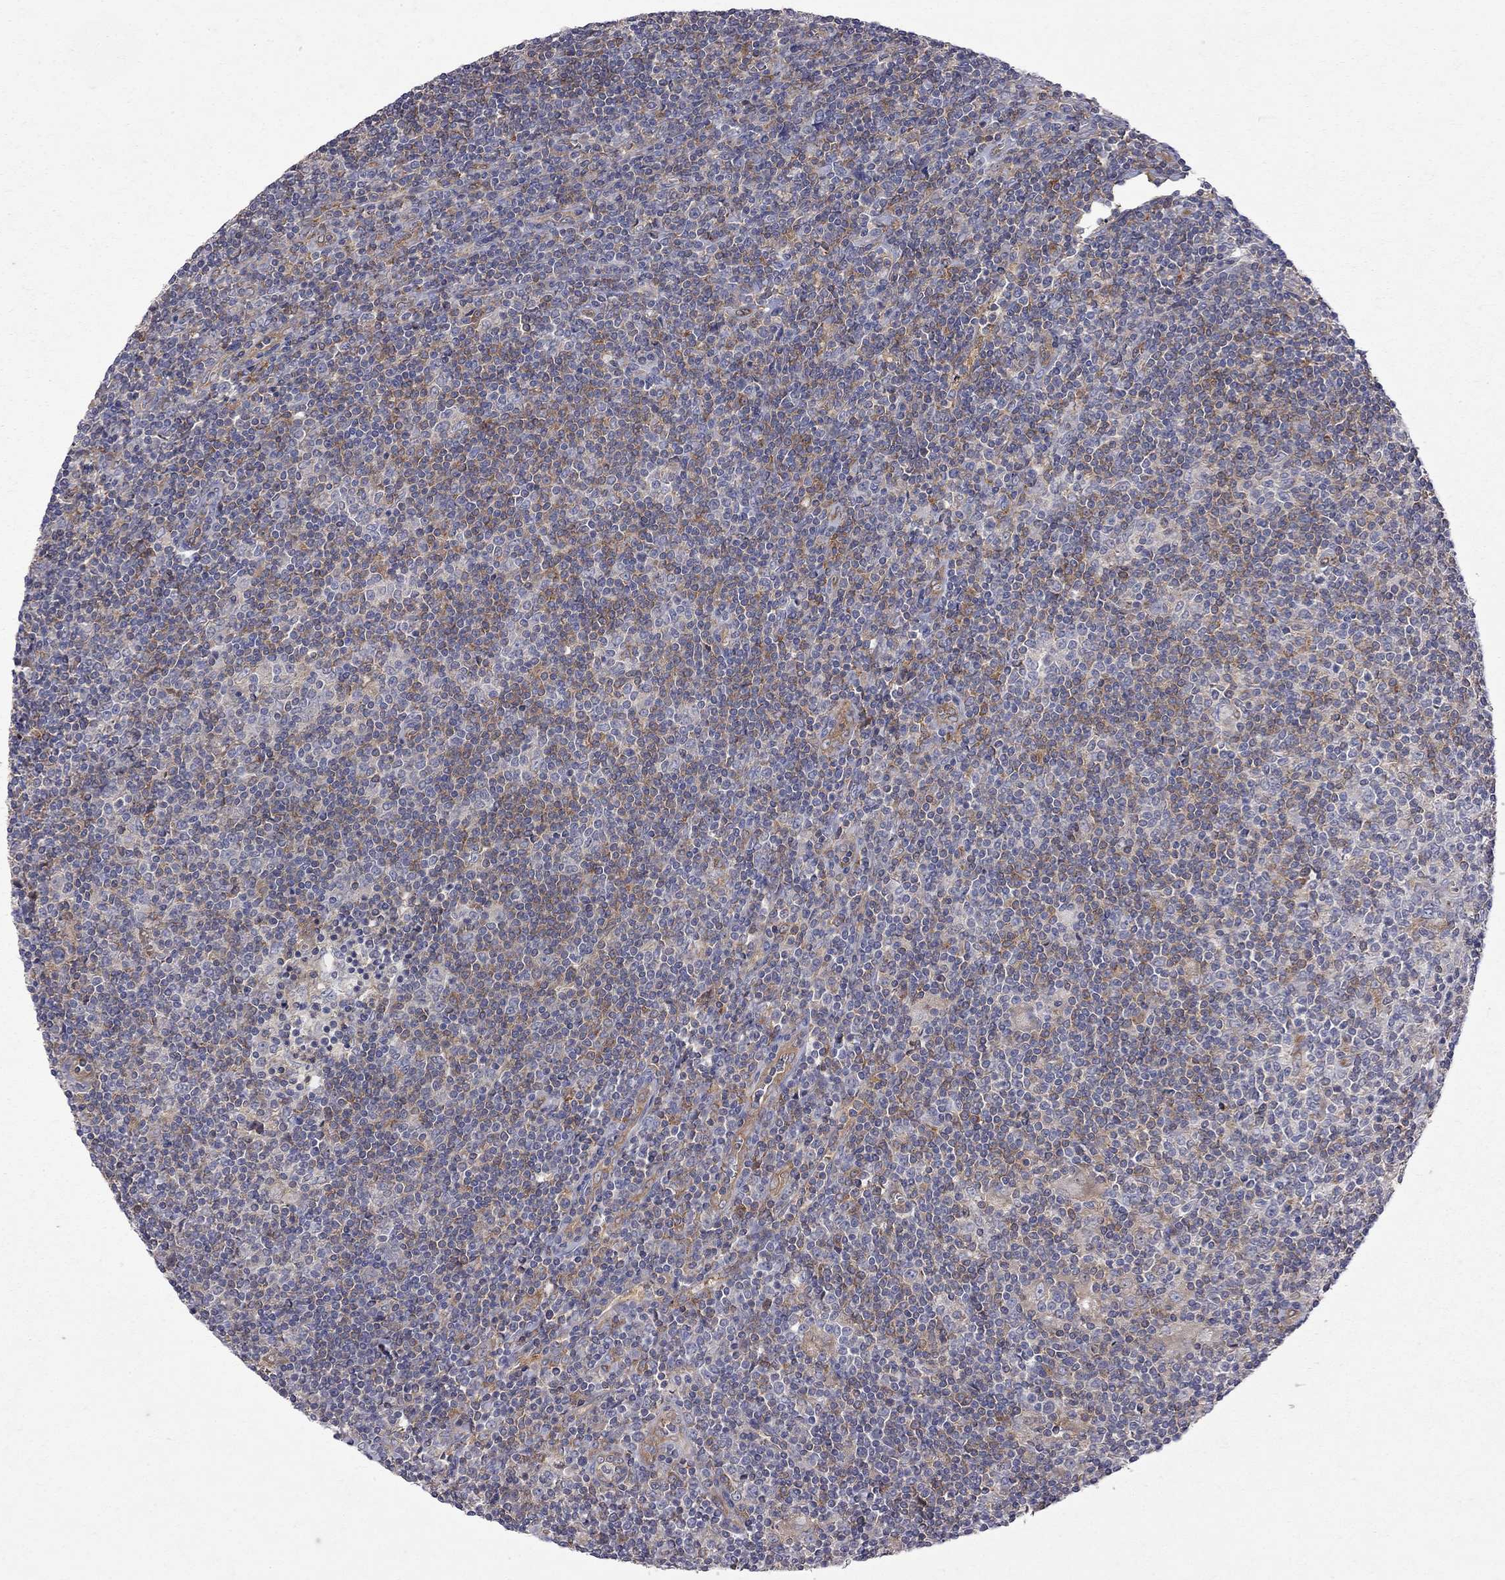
{"staining": {"intensity": "negative", "quantity": "none", "location": "none"}, "tissue": "lymphoma", "cell_type": "Tumor cells", "image_type": "cancer", "snomed": [{"axis": "morphology", "description": "Hodgkin's disease, NOS"}, {"axis": "topography", "description": "Lymph node"}], "caption": "IHC micrograph of neoplastic tissue: human Hodgkin's disease stained with DAB shows no significant protein expression in tumor cells.", "gene": "ABI3", "patient": {"sex": "male", "age": 40}}